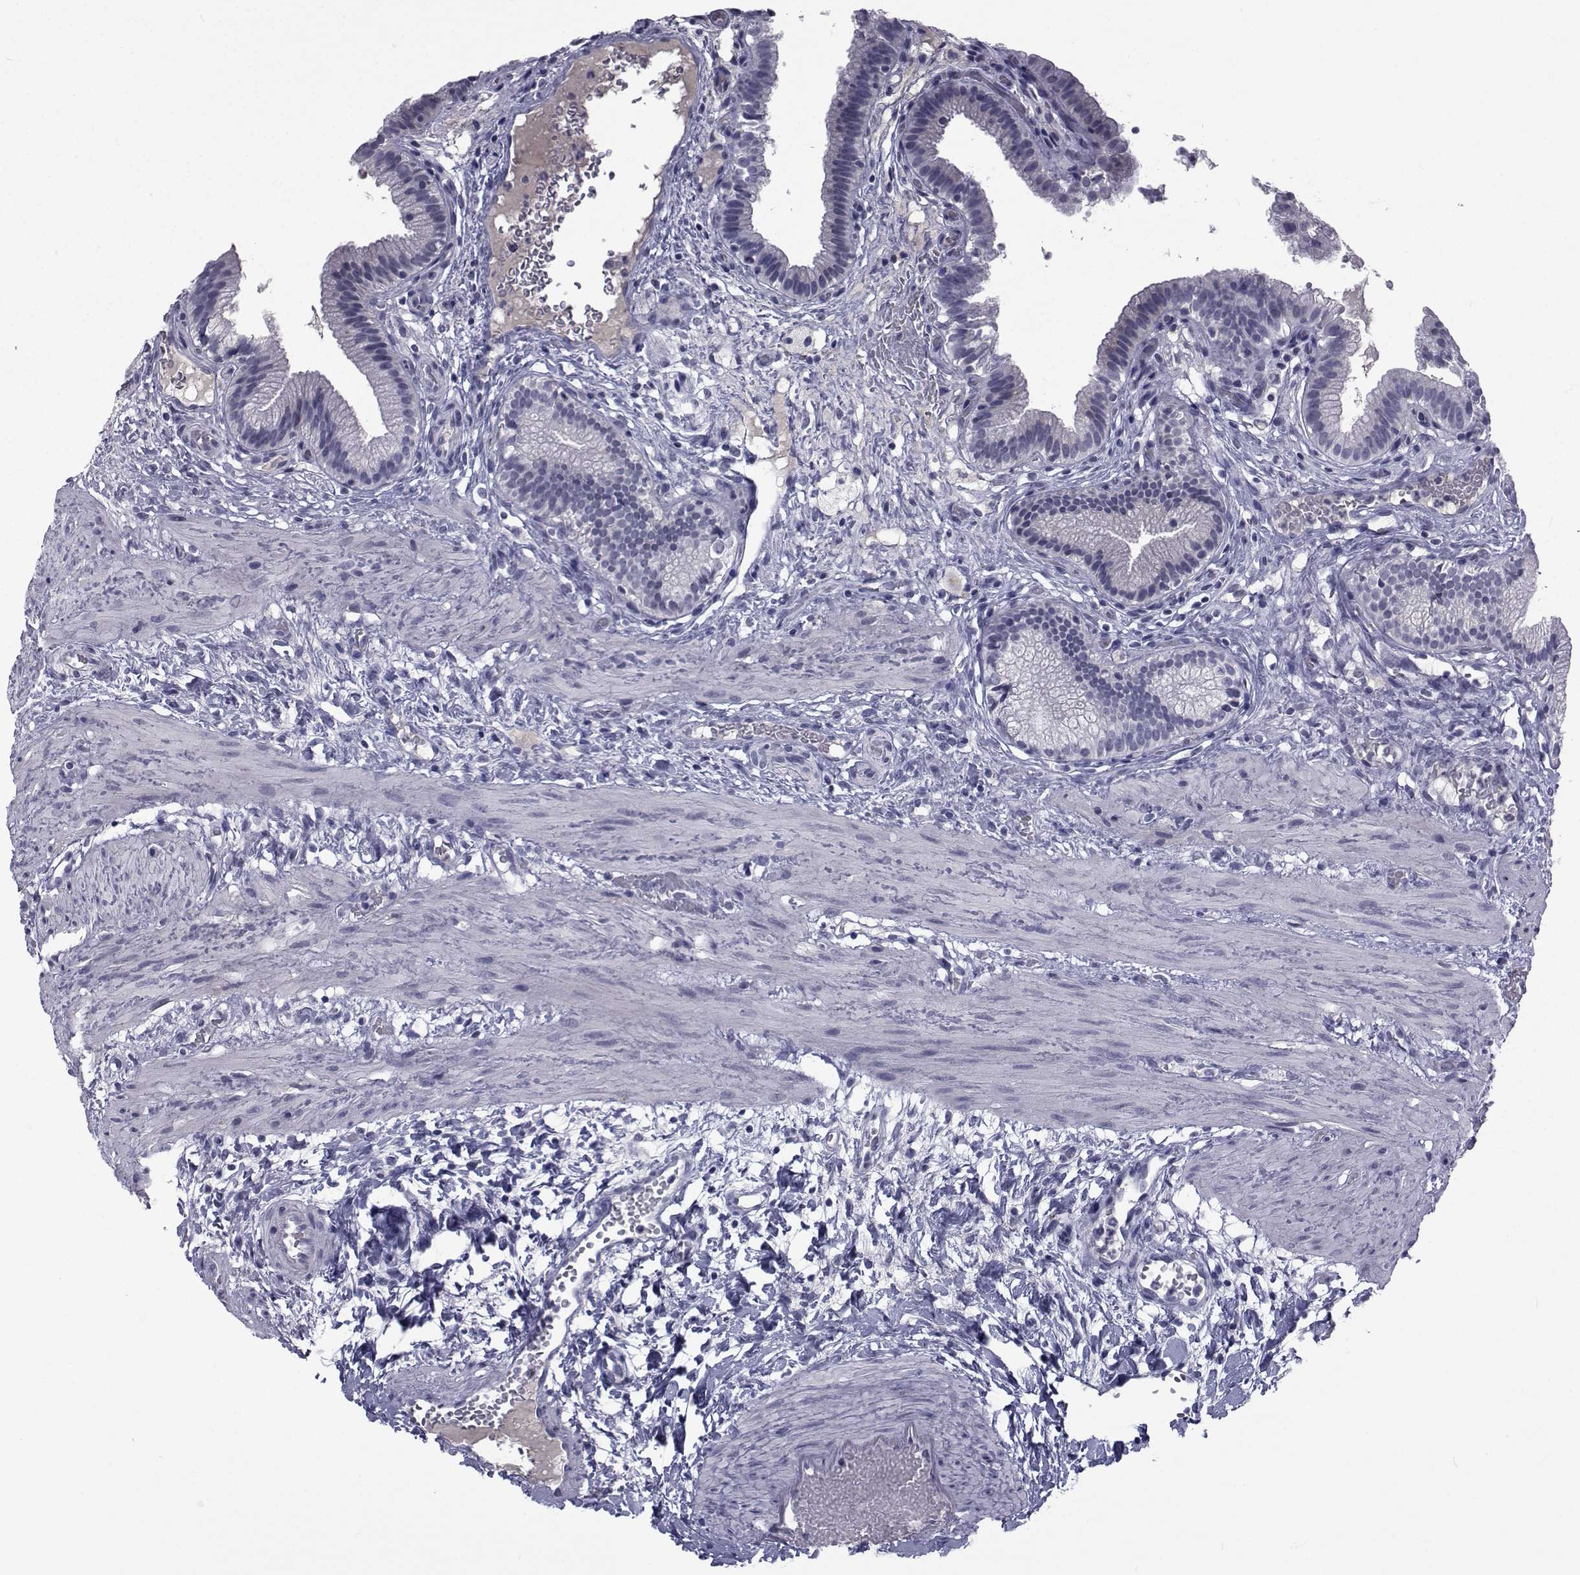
{"staining": {"intensity": "negative", "quantity": "none", "location": "none"}, "tissue": "gallbladder", "cell_type": "Glandular cells", "image_type": "normal", "snomed": [{"axis": "morphology", "description": "Normal tissue, NOS"}, {"axis": "topography", "description": "Gallbladder"}], "caption": "Immunohistochemical staining of normal gallbladder shows no significant staining in glandular cells. (DAB (3,3'-diaminobenzidine) IHC with hematoxylin counter stain).", "gene": "PAX2", "patient": {"sex": "female", "age": 24}}